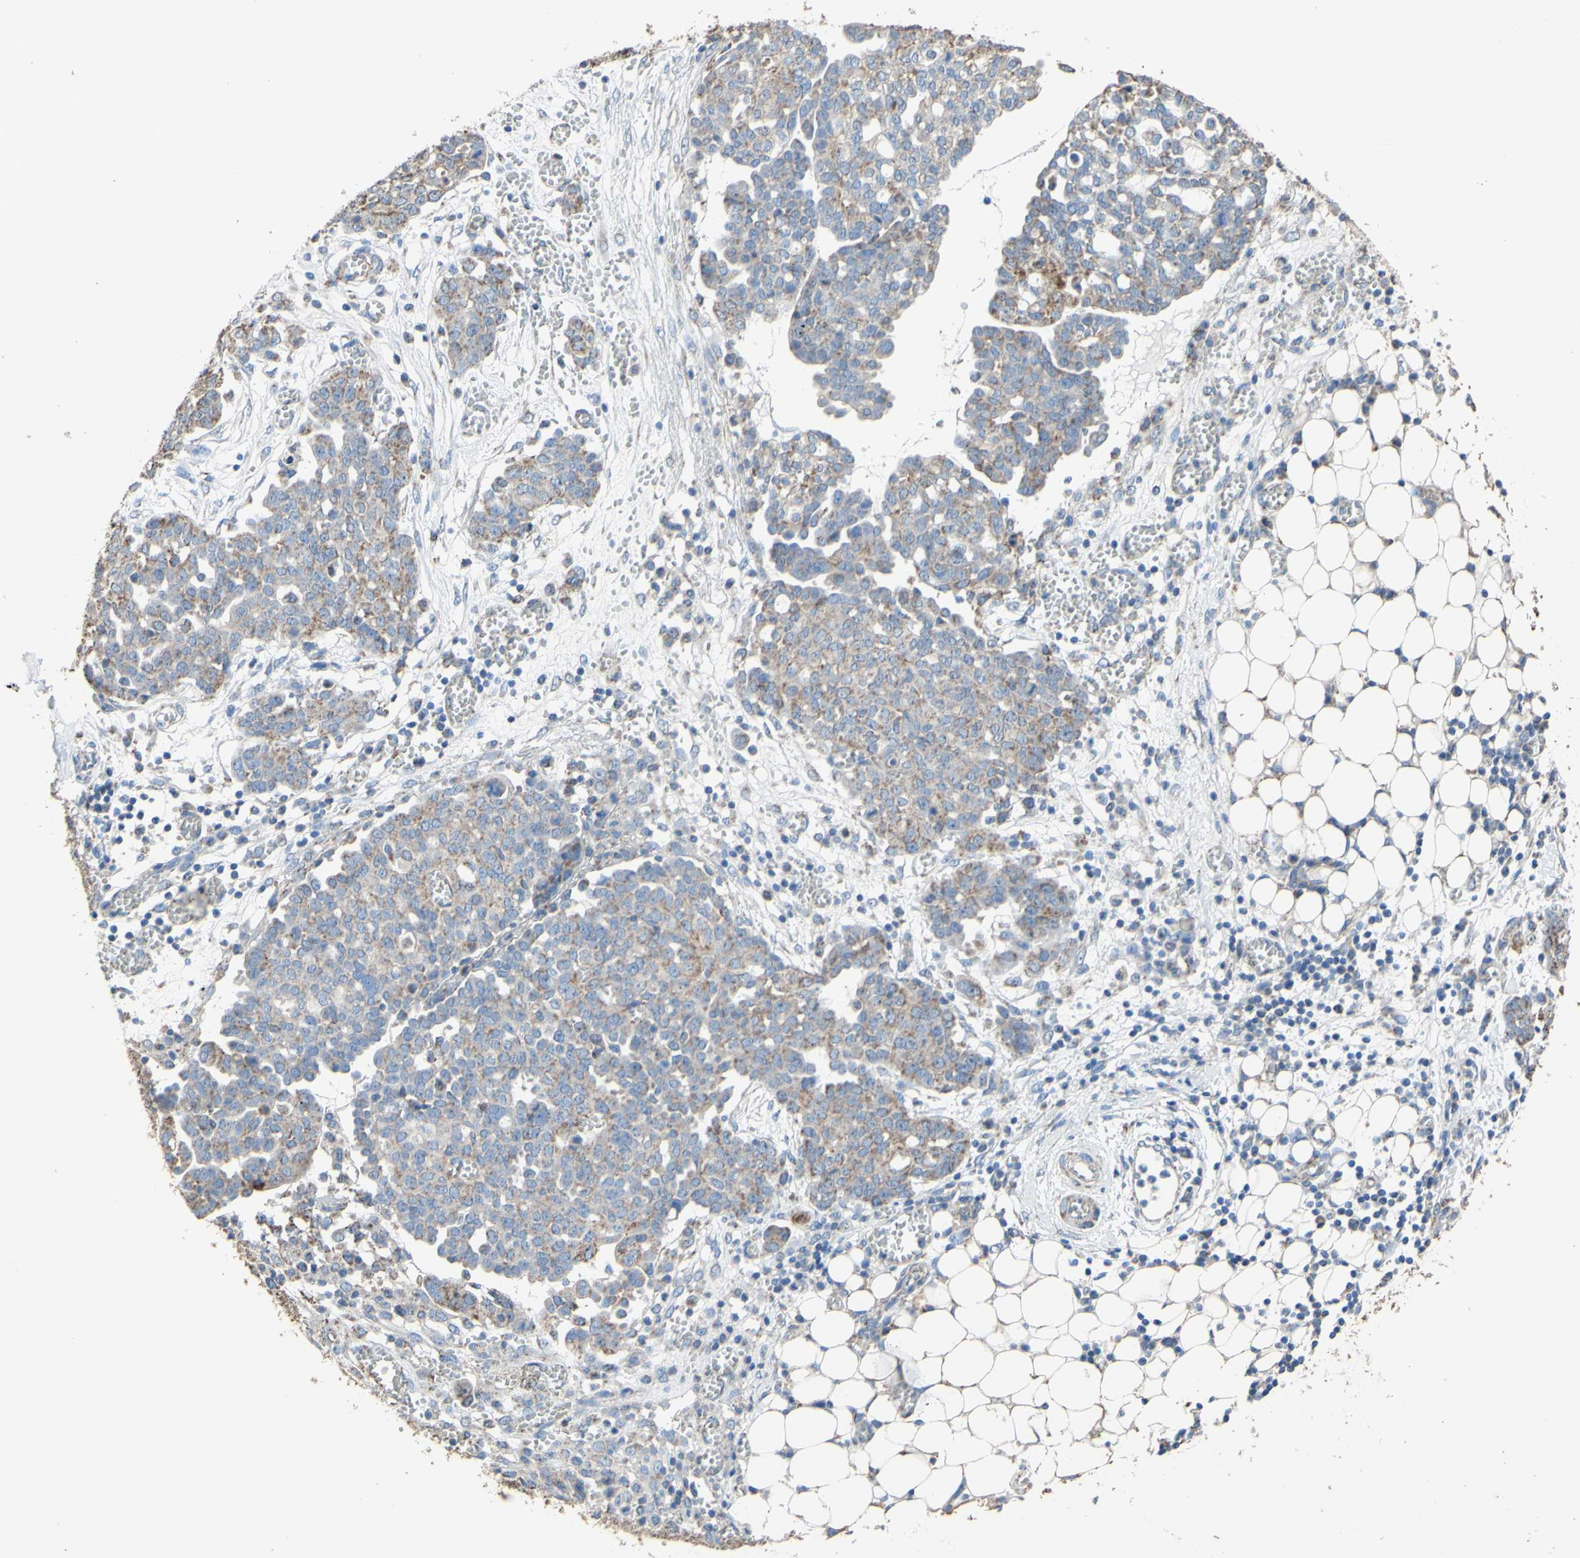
{"staining": {"intensity": "weak", "quantity": "25%-75%", "location": "cytoplasmic/membranous"}, "tissue": "ovarian cancer", "cell_type": "Tumor cells", "image_type": "cancer", "snomed": [{"axis": "morphology", "description": "Cystadenocarcinoma, serous, NOS"}, {"axis": "topography", "description": "Soft tissue"}, {"axis": "topography", "description": "Ovary"}], "caption": "Serous cystadenocarcinoma (ovarian) stained with a protein marker reveals weak staining in tumor cells.", "gene": "CMKLR2", "patient": {"sex": "female", "age": 57}}